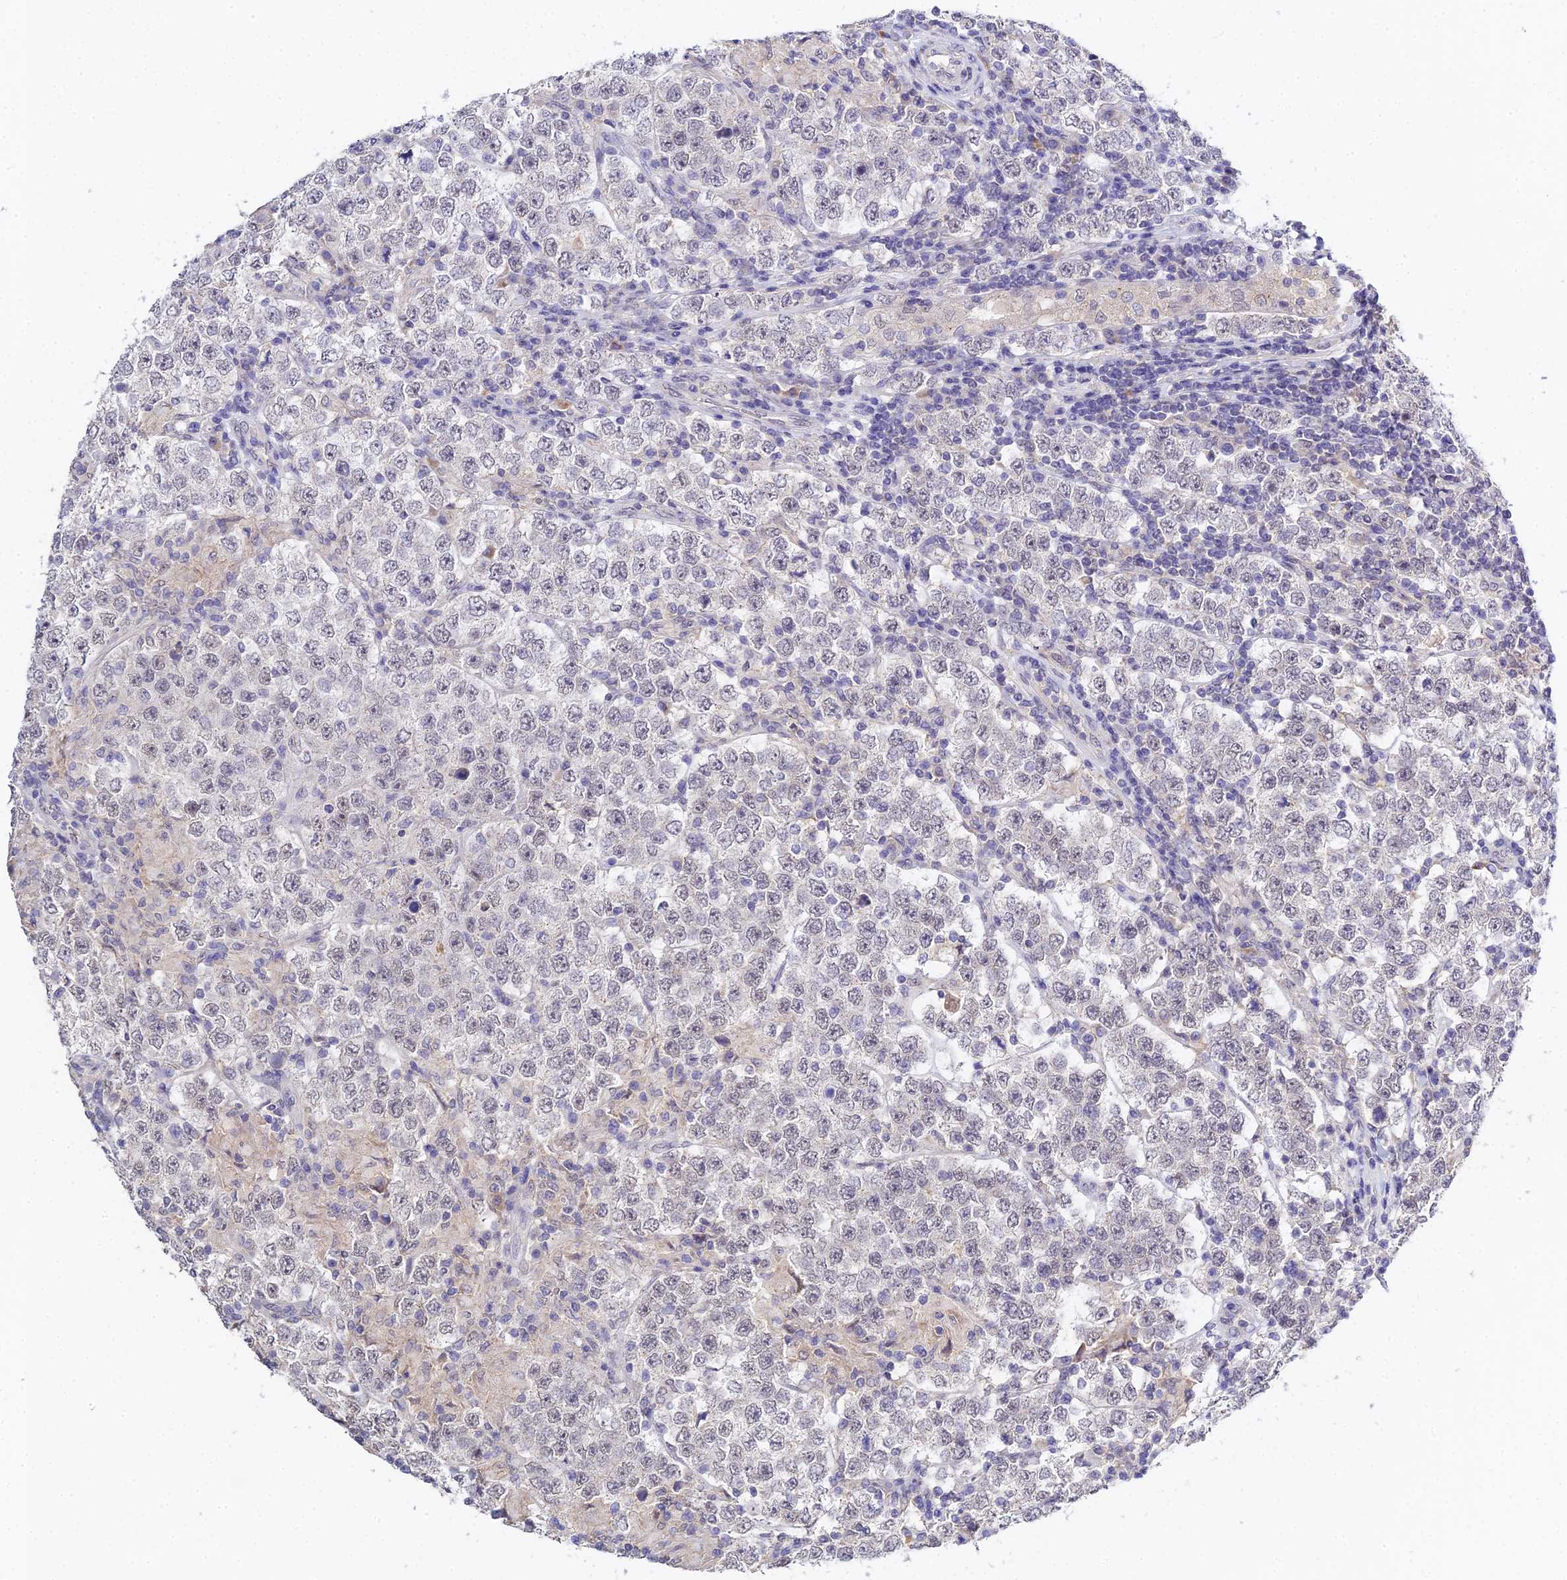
{"staining": {"intensity": "negative", "quantity": "none", "location": "none"}, "tissue": "testis cancer", "cell_type": "Tumor cells", "image_type": "cancer", "snomed": [{"axis": "morphology", "description": "Normal tissue, NOS"}, {"axis": "morphology", "description": "Urothelial carcinoma, High grade"}, {"axis": "morphology", "description": "Seminoma, NOS"}, {"axis": "morphology", "description": "Carcinoma, Embryonal, NOS"}, {"axis": "topography", "description": "Urinary bladder"}, {"axis": "topography", "description": "Testis"}], "caption": "A histopathology image of high-grade urothelial carcinoma (testis) stained for a protein displays no brown staining in tumor cells. (DAB (3,3'-diaminobenzidine) immunohistochemistry visualized using brightfield microscopy, high magnification).", "gene": "HOXB1", "patient": {"sex": "male", "age": 41}}